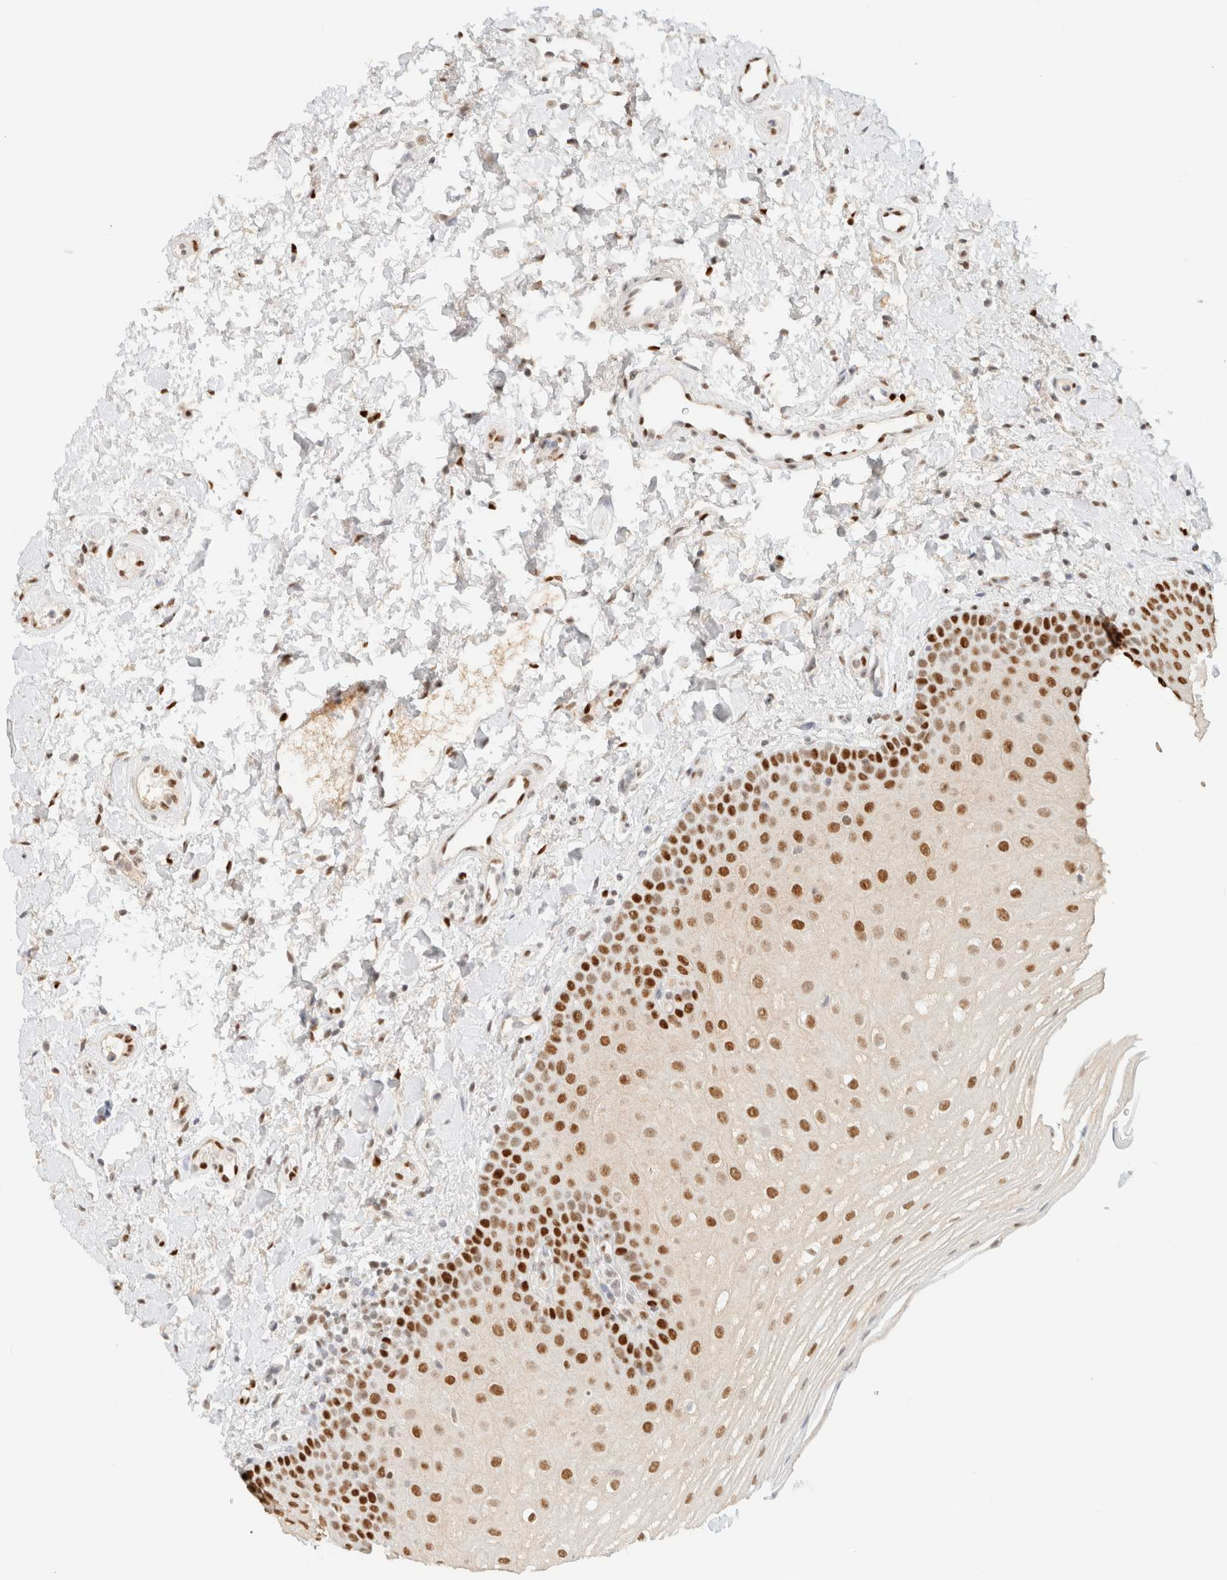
{"staining": {"intensity": "strong", "quantity": ">75%", "location": "nuclear"}, "tissue": "oral mucosa", "cell_type": "Squamous epithelial cells", "image_type": "normal", "snomed": [{"axis": "morphology", "description": "Normal tissue, NOS"}, {"axis": "topography", "description": "Skin"}, {"axis": "topography", "description": "Oral tissue"}], "caption": "Immunohistochemistry (IHC) (DAB) staining of benign human oral mucosa reveals strong nuclear protein staining in about >75% of squamous epithelial cells.", "gene": "DDB2", "patient": {"sex": "male", "age": 84}}